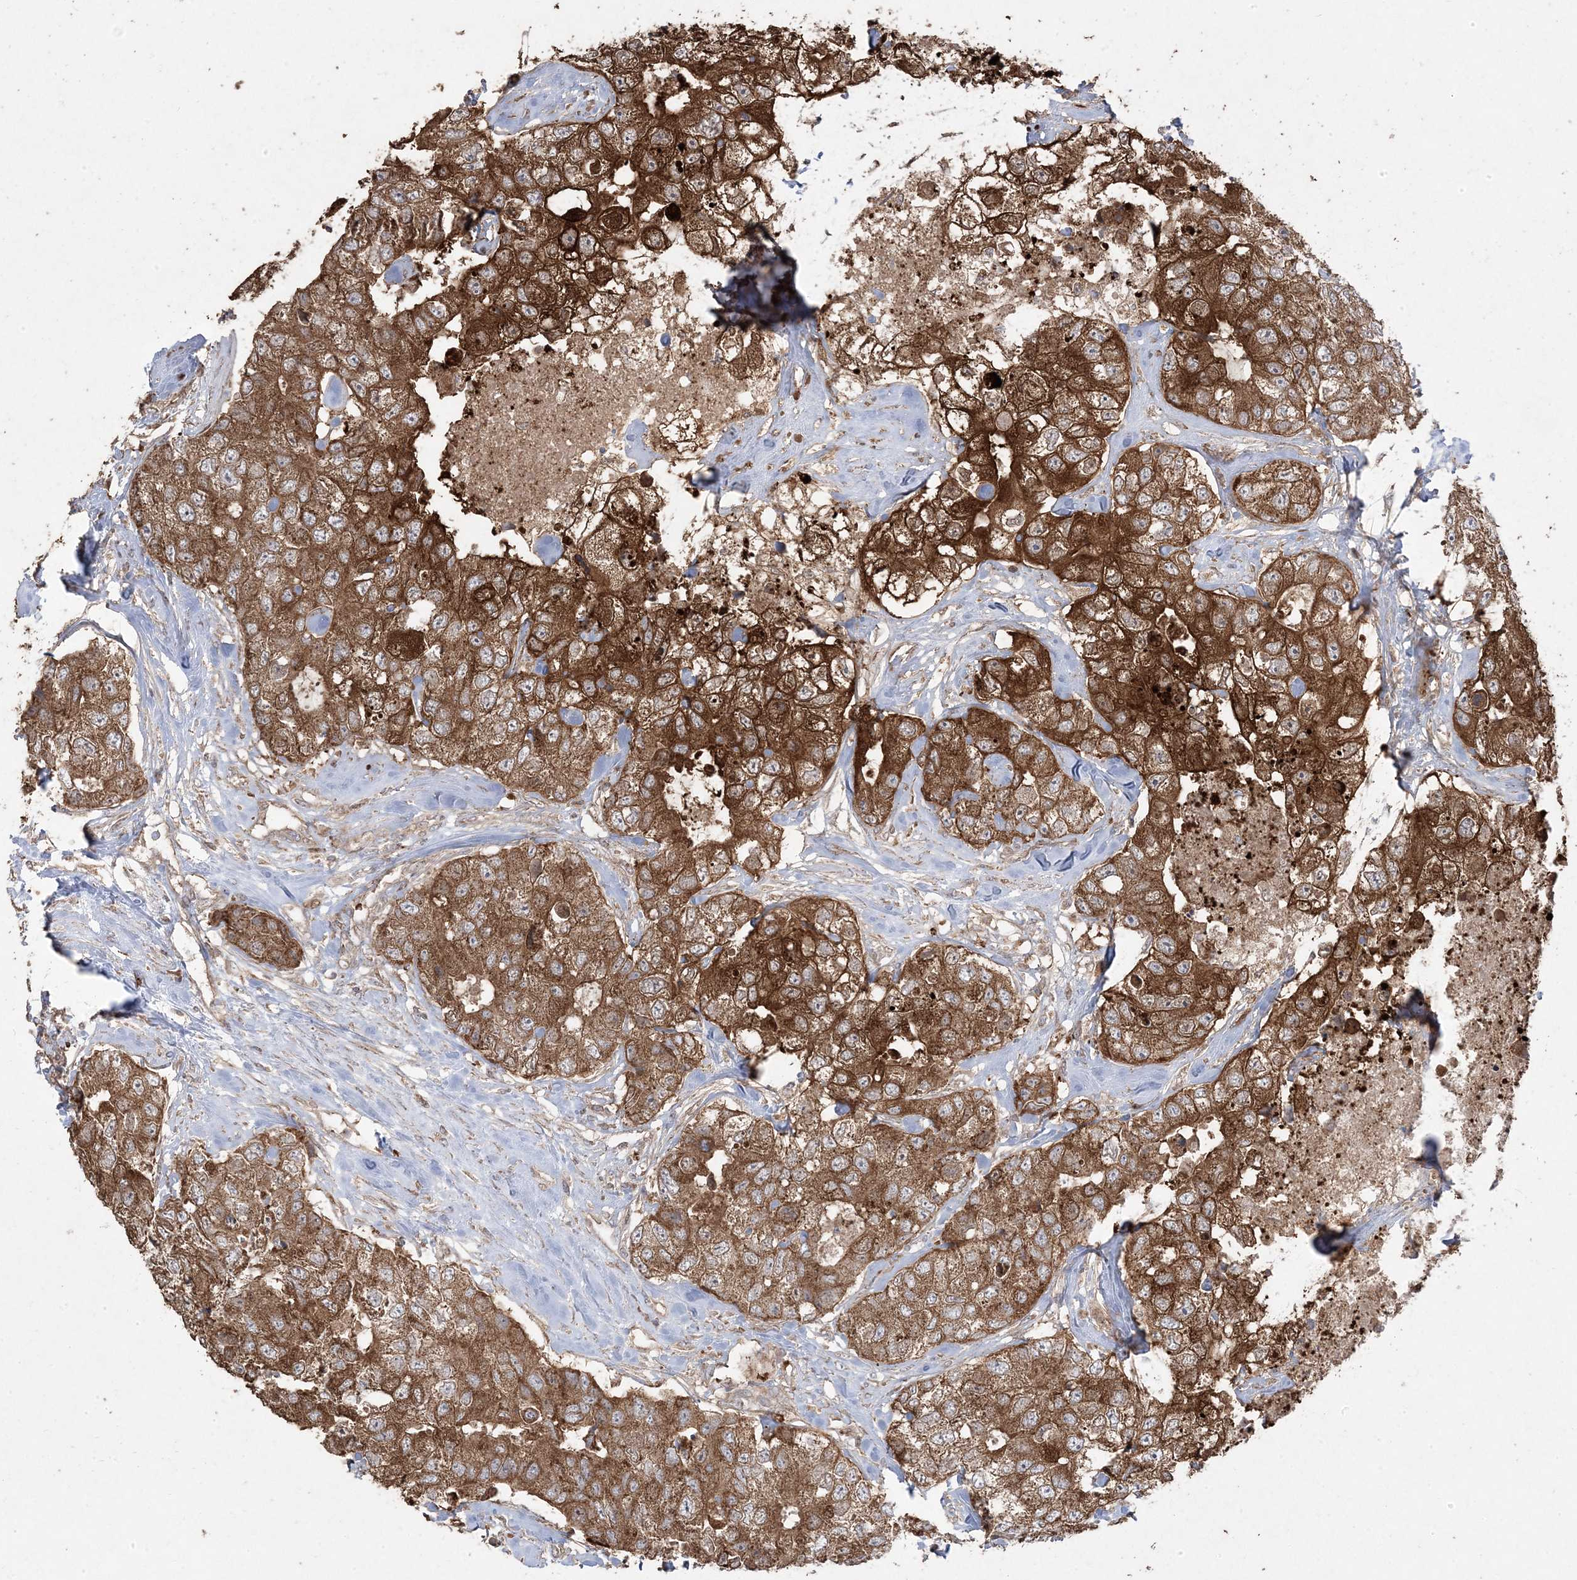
{"staining": {"intensity": "strong", "quantity": ">75%", "location": "cytoplasmic/membranous"}, "tissue": "breast cancer", "cell_type": "Tumor cells", "image_type": "cancer", "snomed": [{"axis": "morphology", "description": "Duct carcinoma"}, {"axis": "topography", "description": "Breast"}], "caption": "Breast cancer (intraductal carcinoma) stained for a protein (brown) displays strong cytoplasmic/membranous positive positivity in approximately >75% of tumor cells.", "gene": "PPOX", "patient": {"sex": "female", "age": 62}}